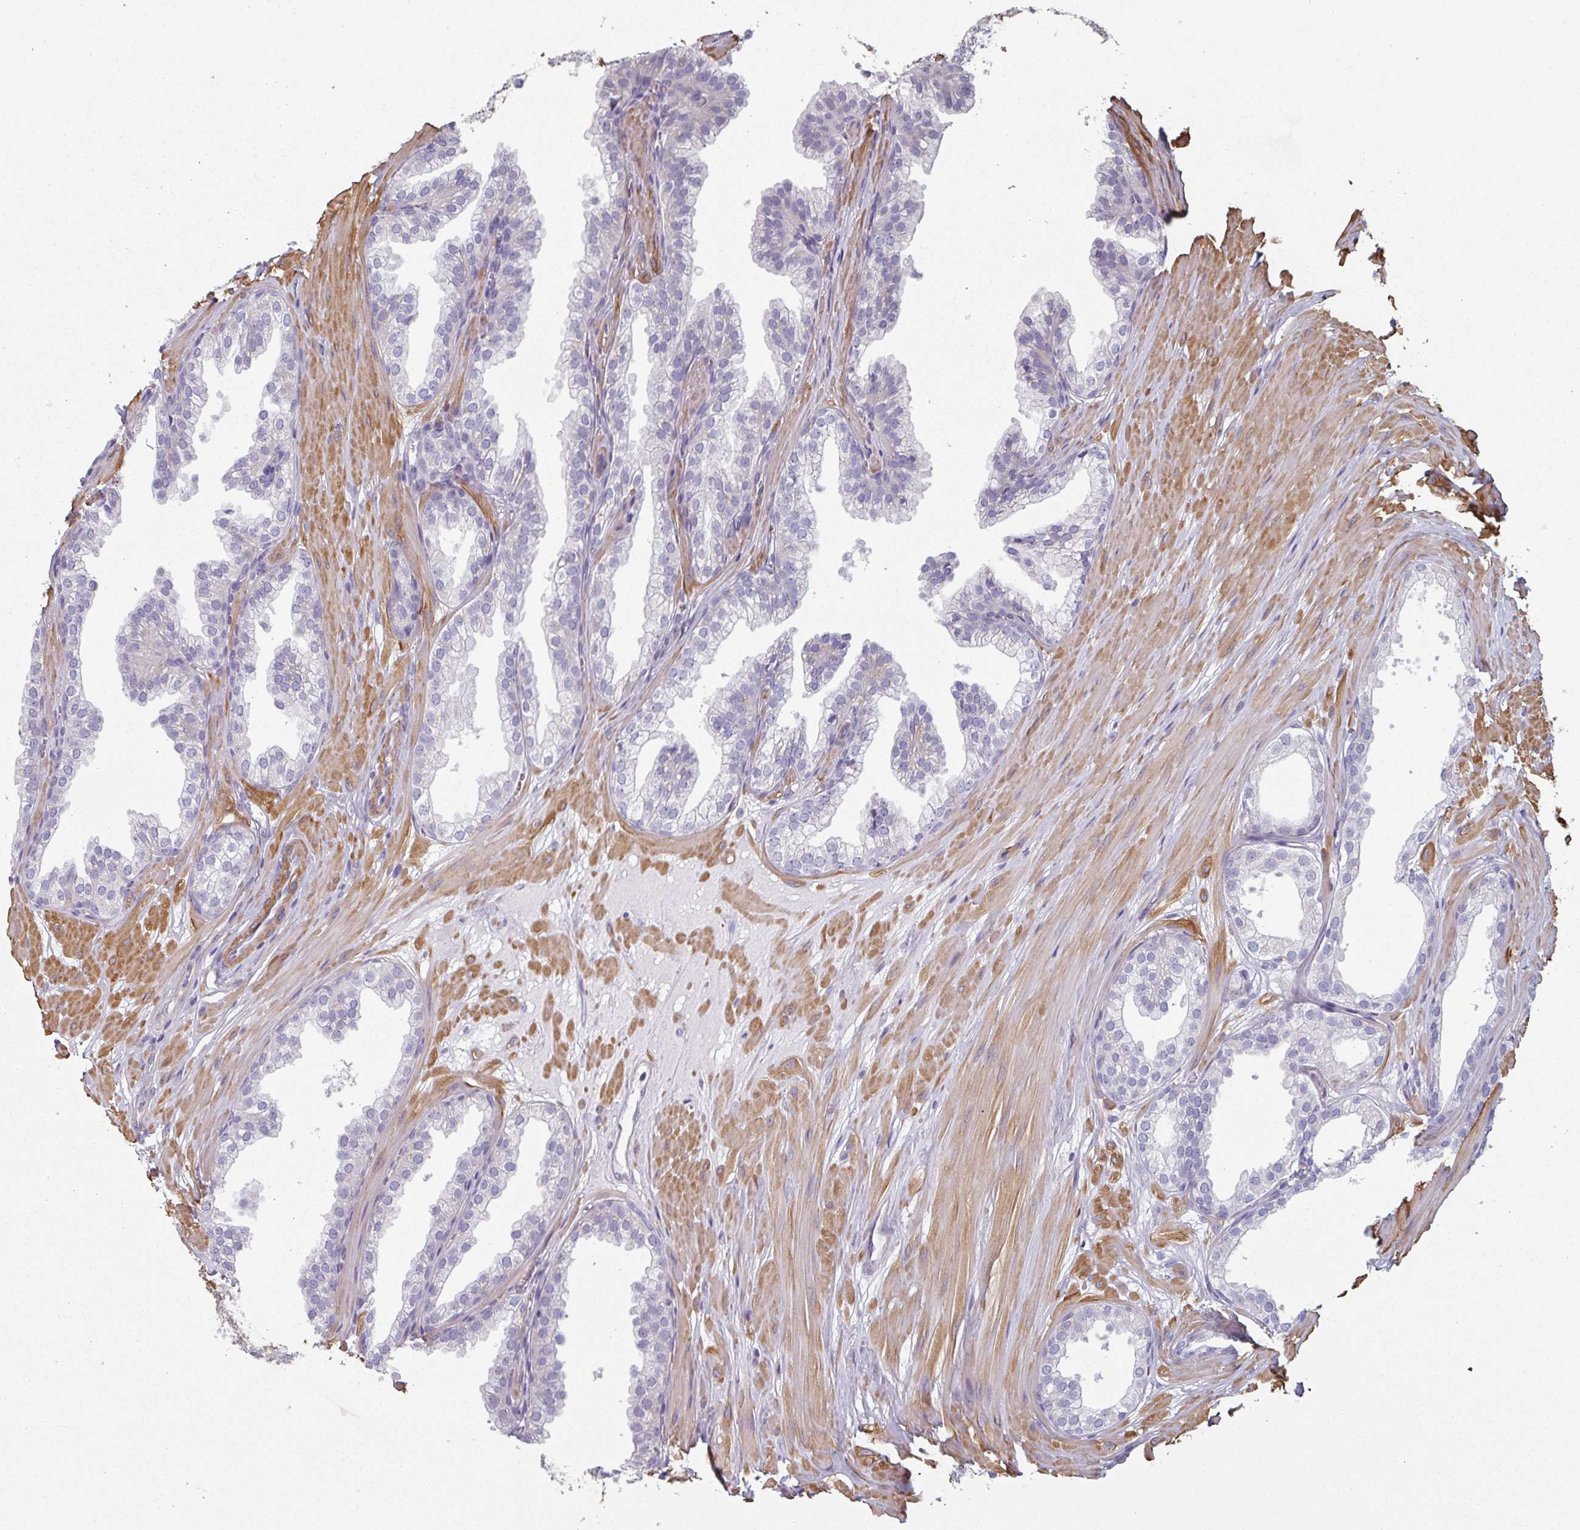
{"staining": {"intensity": "negative", "quantity": "none", "location": "none"}, "tissue": "prostate", "cell_type": "Glandular cells", "image_type": "normal", "snomed": [{"axis": "morphology", "description": "Normal tissue, NOS"}, {"axis": "topography", "description": "Prostate"}, {"axis": "topography", "description": "Peripheral nerve tissue"}], "caption": "Immunohistochemistry image of benign prostate: human prostate stained with DAB (3,3'-diaminobenzidine) displays no significant protein staining in glandular cells.", "gene": "GSTA1", "patient": {"sex": "male", "age": 55}}